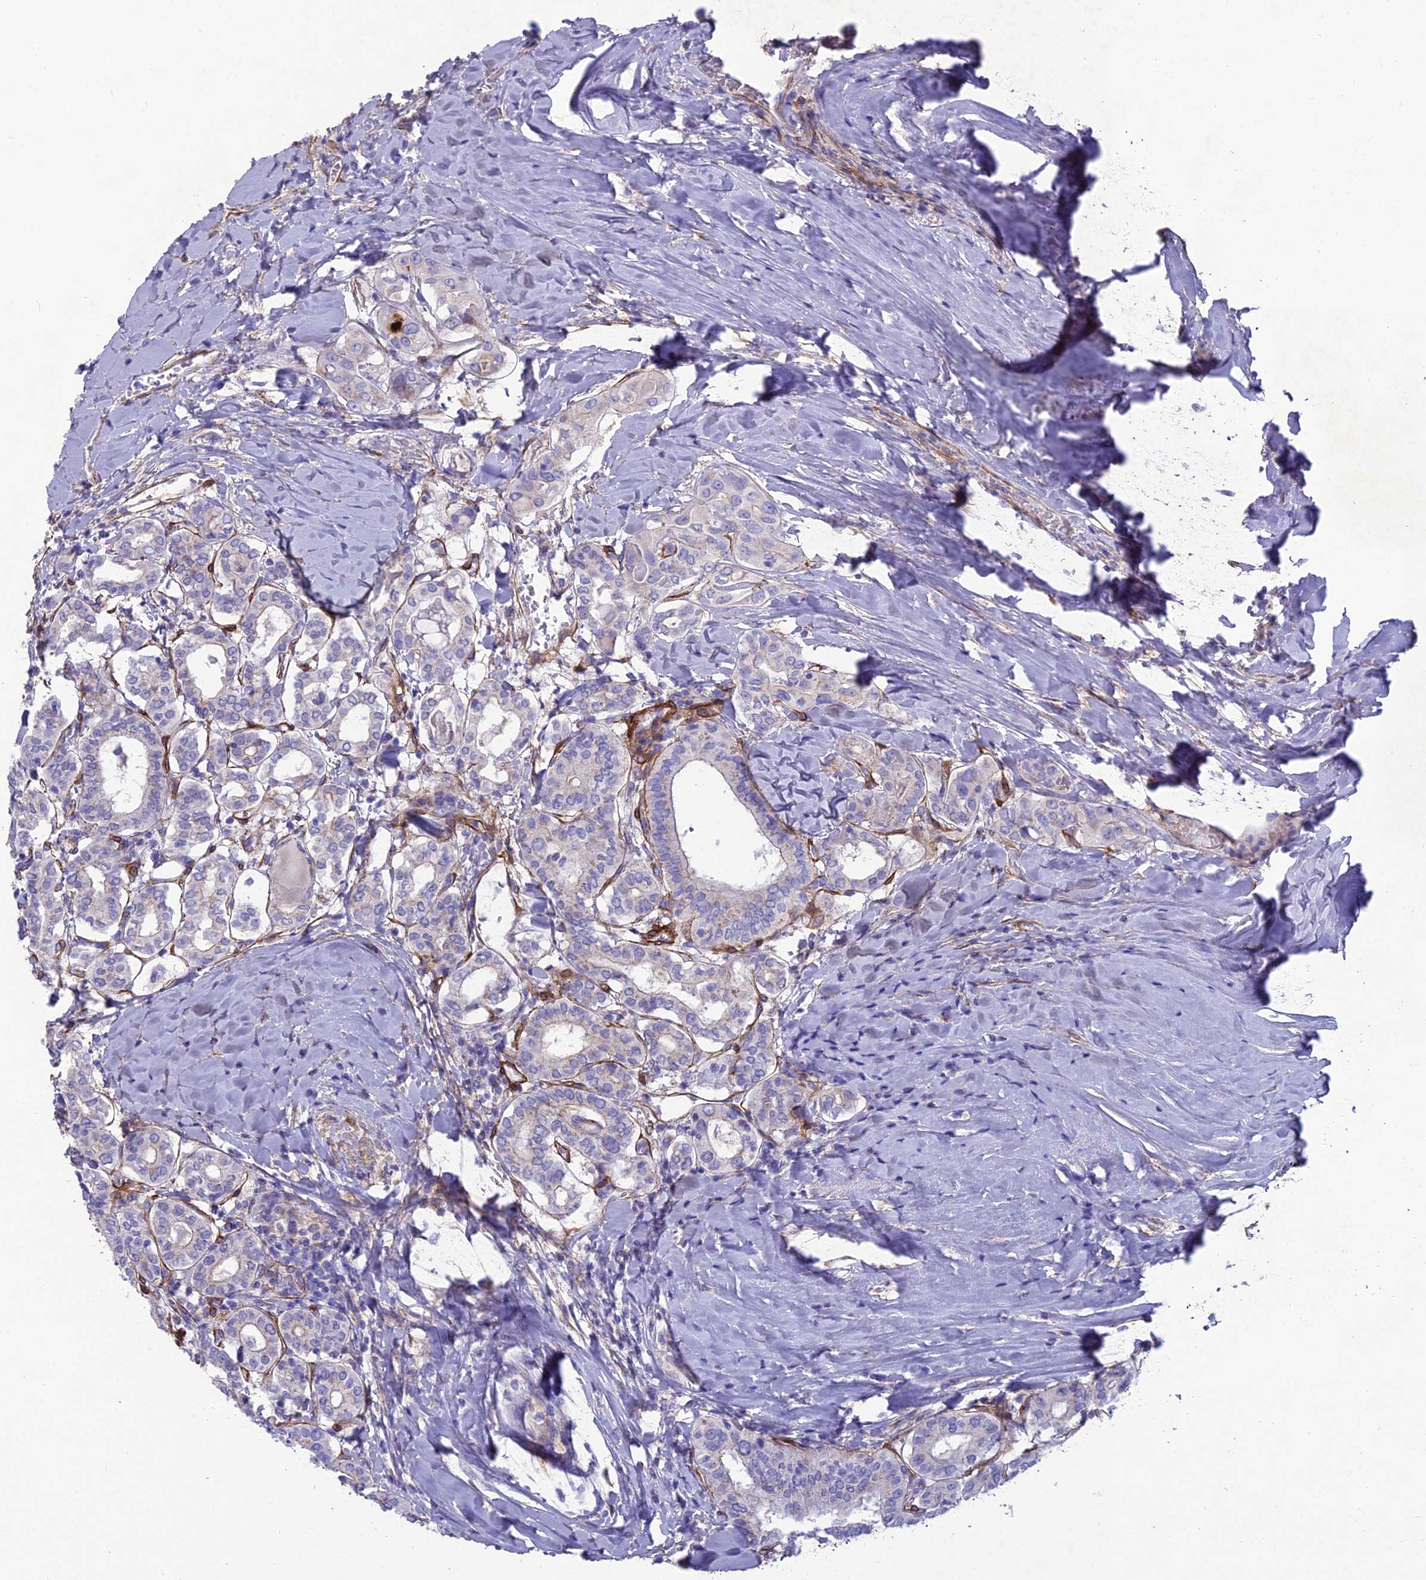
{"staining": {"intensity": "negative", "quantity": "none", "location": "none"}, "tissue": "thyroid cancer", "cell_type": "Tumor cells", "image_type": "cancer", "snomed": [{"axis": "morphology", "description": "Papillary adenocarcinoma, NOS"}, {"axis": "topography", "description": "Thyroid gland"}], "caption": "High power microscopy photomicrograph of an immunohistochemistry histopathology image of thyroid cancer, revealing no significant positivity in tumor cells. (DAB (3,3'-diaminobenzidine) immunohistochemistry (IHC) with hematoxylin counter stain).", "gene": "TNS1", "patient": {"sex": "female", "age": 72}}